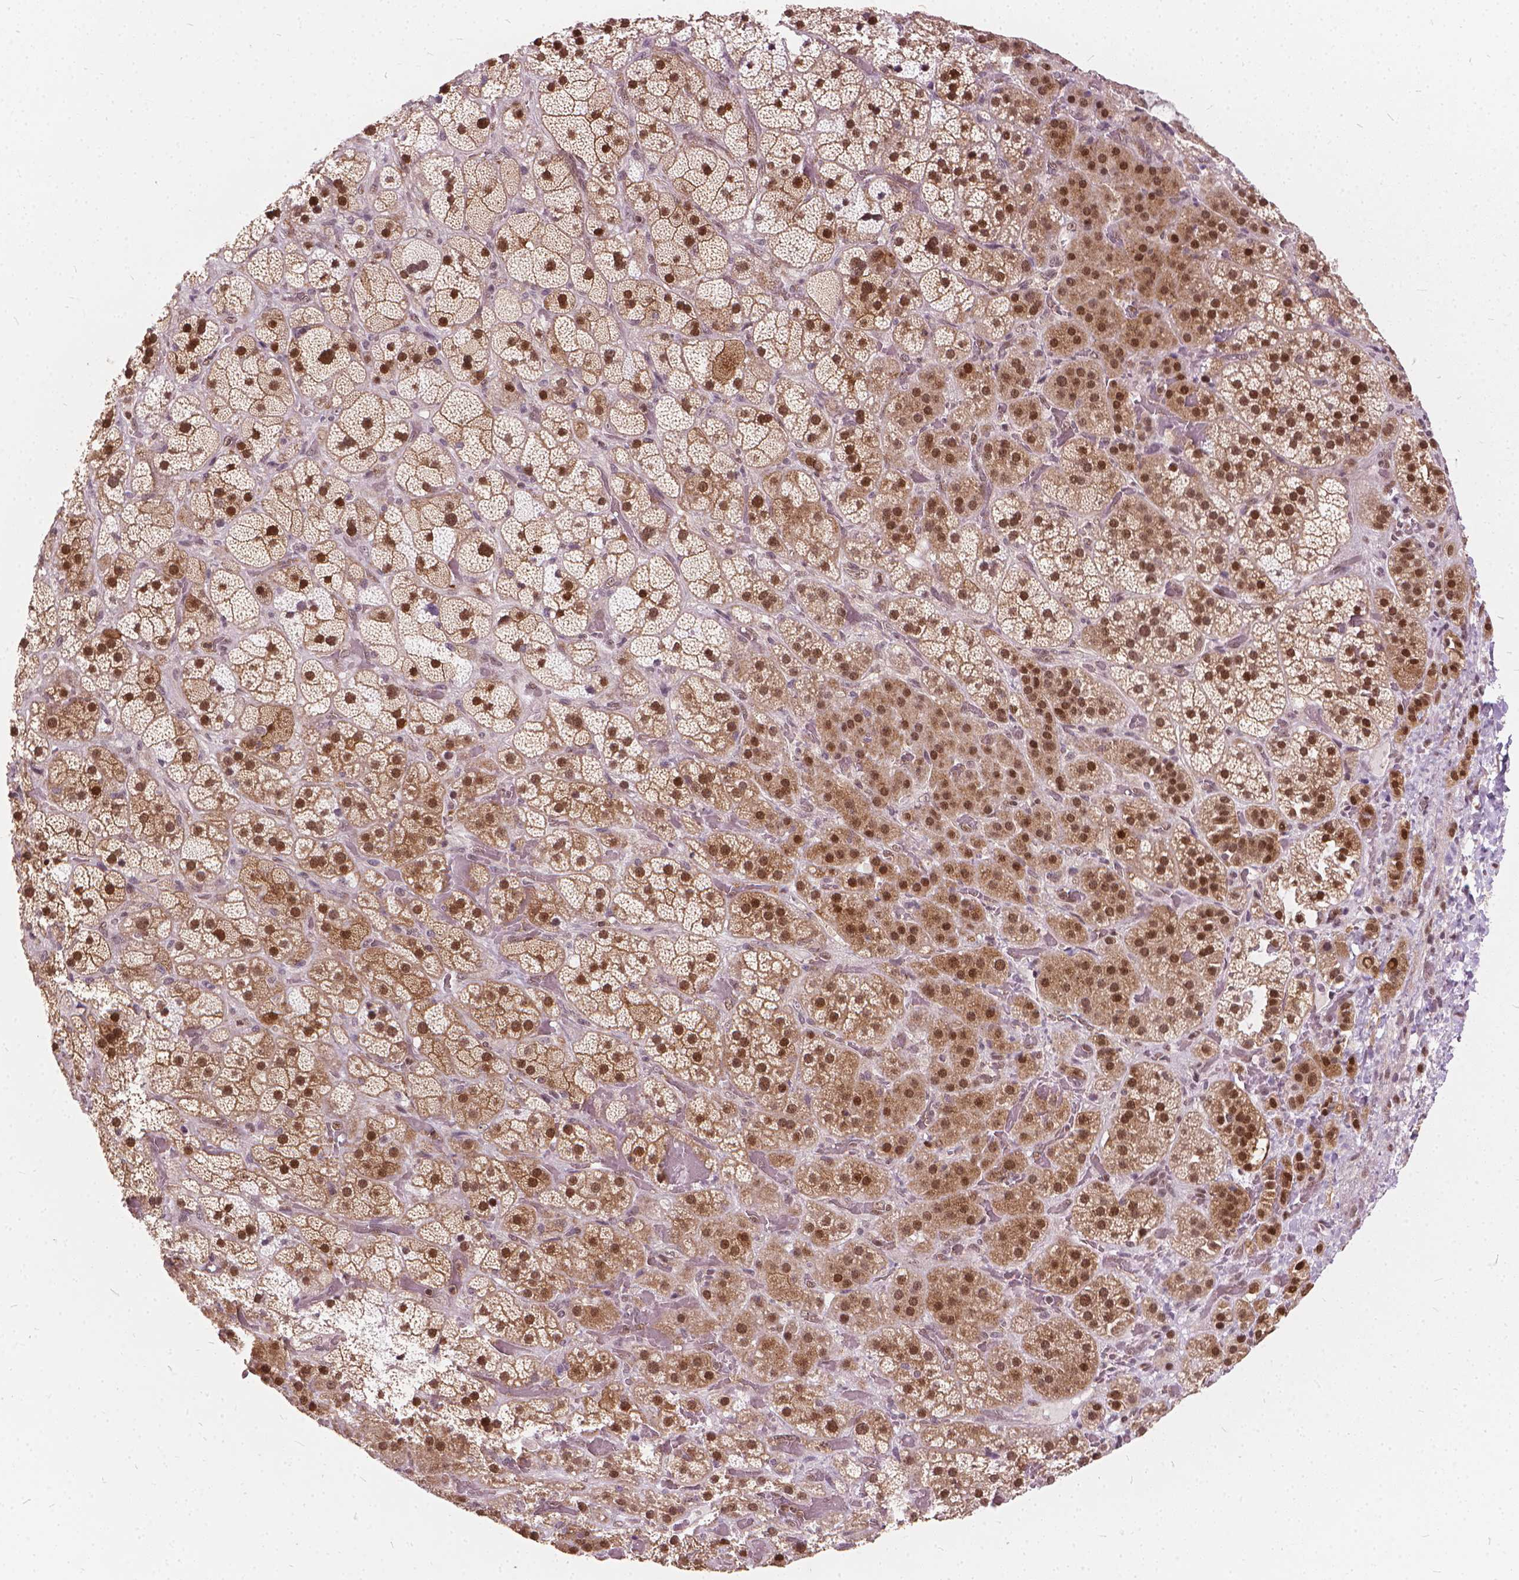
{"staining": {"intensity": "strong", "quantity": ">75%", "location": "cytoplasmic/membranous,nuclear"}, "tissue": "adrenal gland", "cell_type": "Glandular cells", "image_type": "normal", "snomed": [{"axis": "morphology", "description": "Normal tissue, NOS"}, {"axis": "topography", "description": "Adrenal gland"}], "caption": "Adrenal gland stained for a protein displays strong cytoplasmic/membranous,nuclear positivity in glandular cells. Immunohistochemistry (ihc) stains the protein in brown and the nuclei are stained blue.", "gene": "STAT5B", "patient": {"sex": "male", "age": 57}}